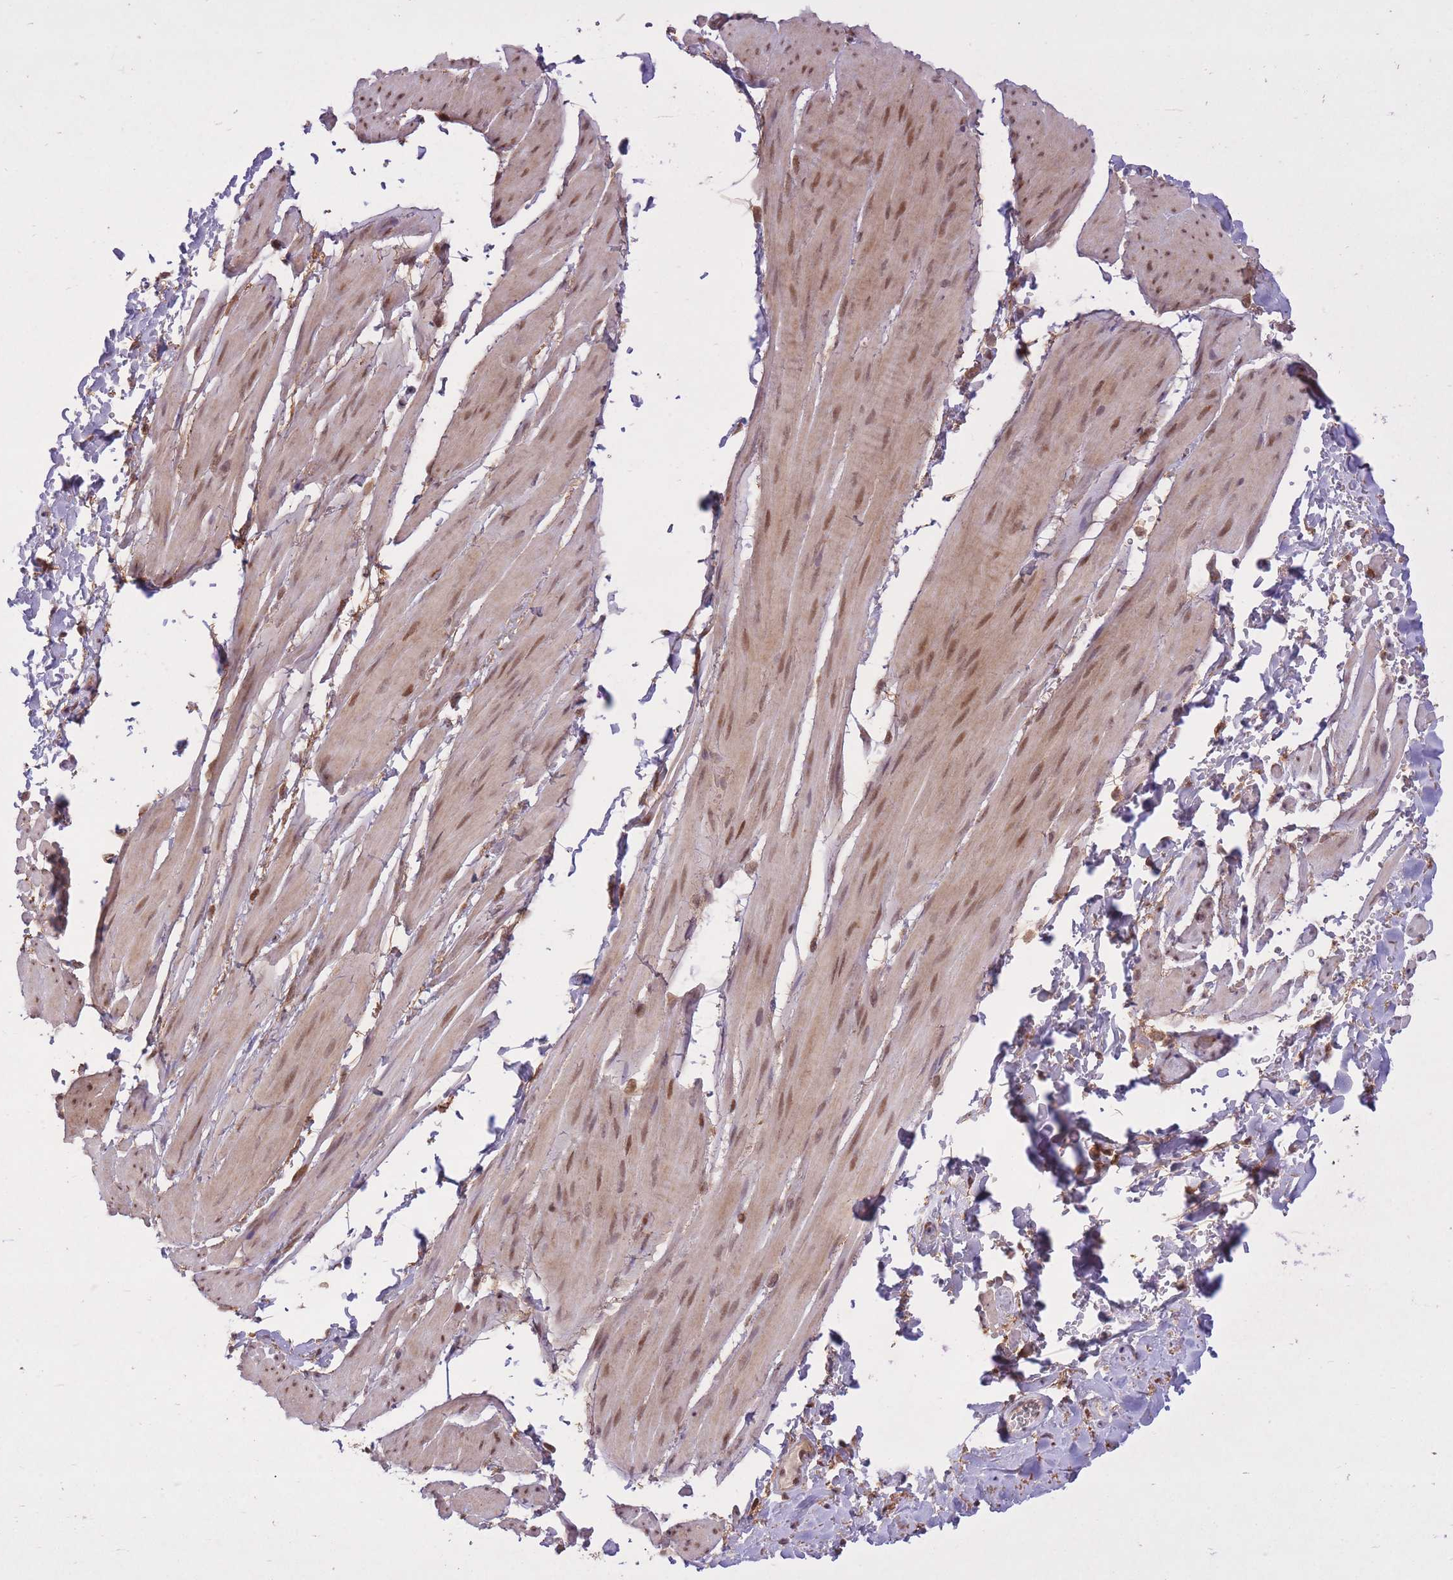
{"staining": {"intensity": "moderate", "quantity": ">75%", "location": "nuclear"}, "tissue": "smooth muscle", "cell_type": "Smooth muscle cells", "image_type": "normal", "snomed": [{"axis": "morphology", "description": "Normal tissue, NOS"}, {"axis": "topography", "description": "Smooth muscle"}, {"axis": "topography", "description": "Peripheral nerve tissue"}], "caption": "Smooth muscle cells display medium levels of moderate nuclear expression in about >75% of cells in unremarkable human smooth muscle. (IHC, brightfield microscopy, high magnification).", "gene": "ZNF391", "patient": {"sex": "male", "age": 69}}